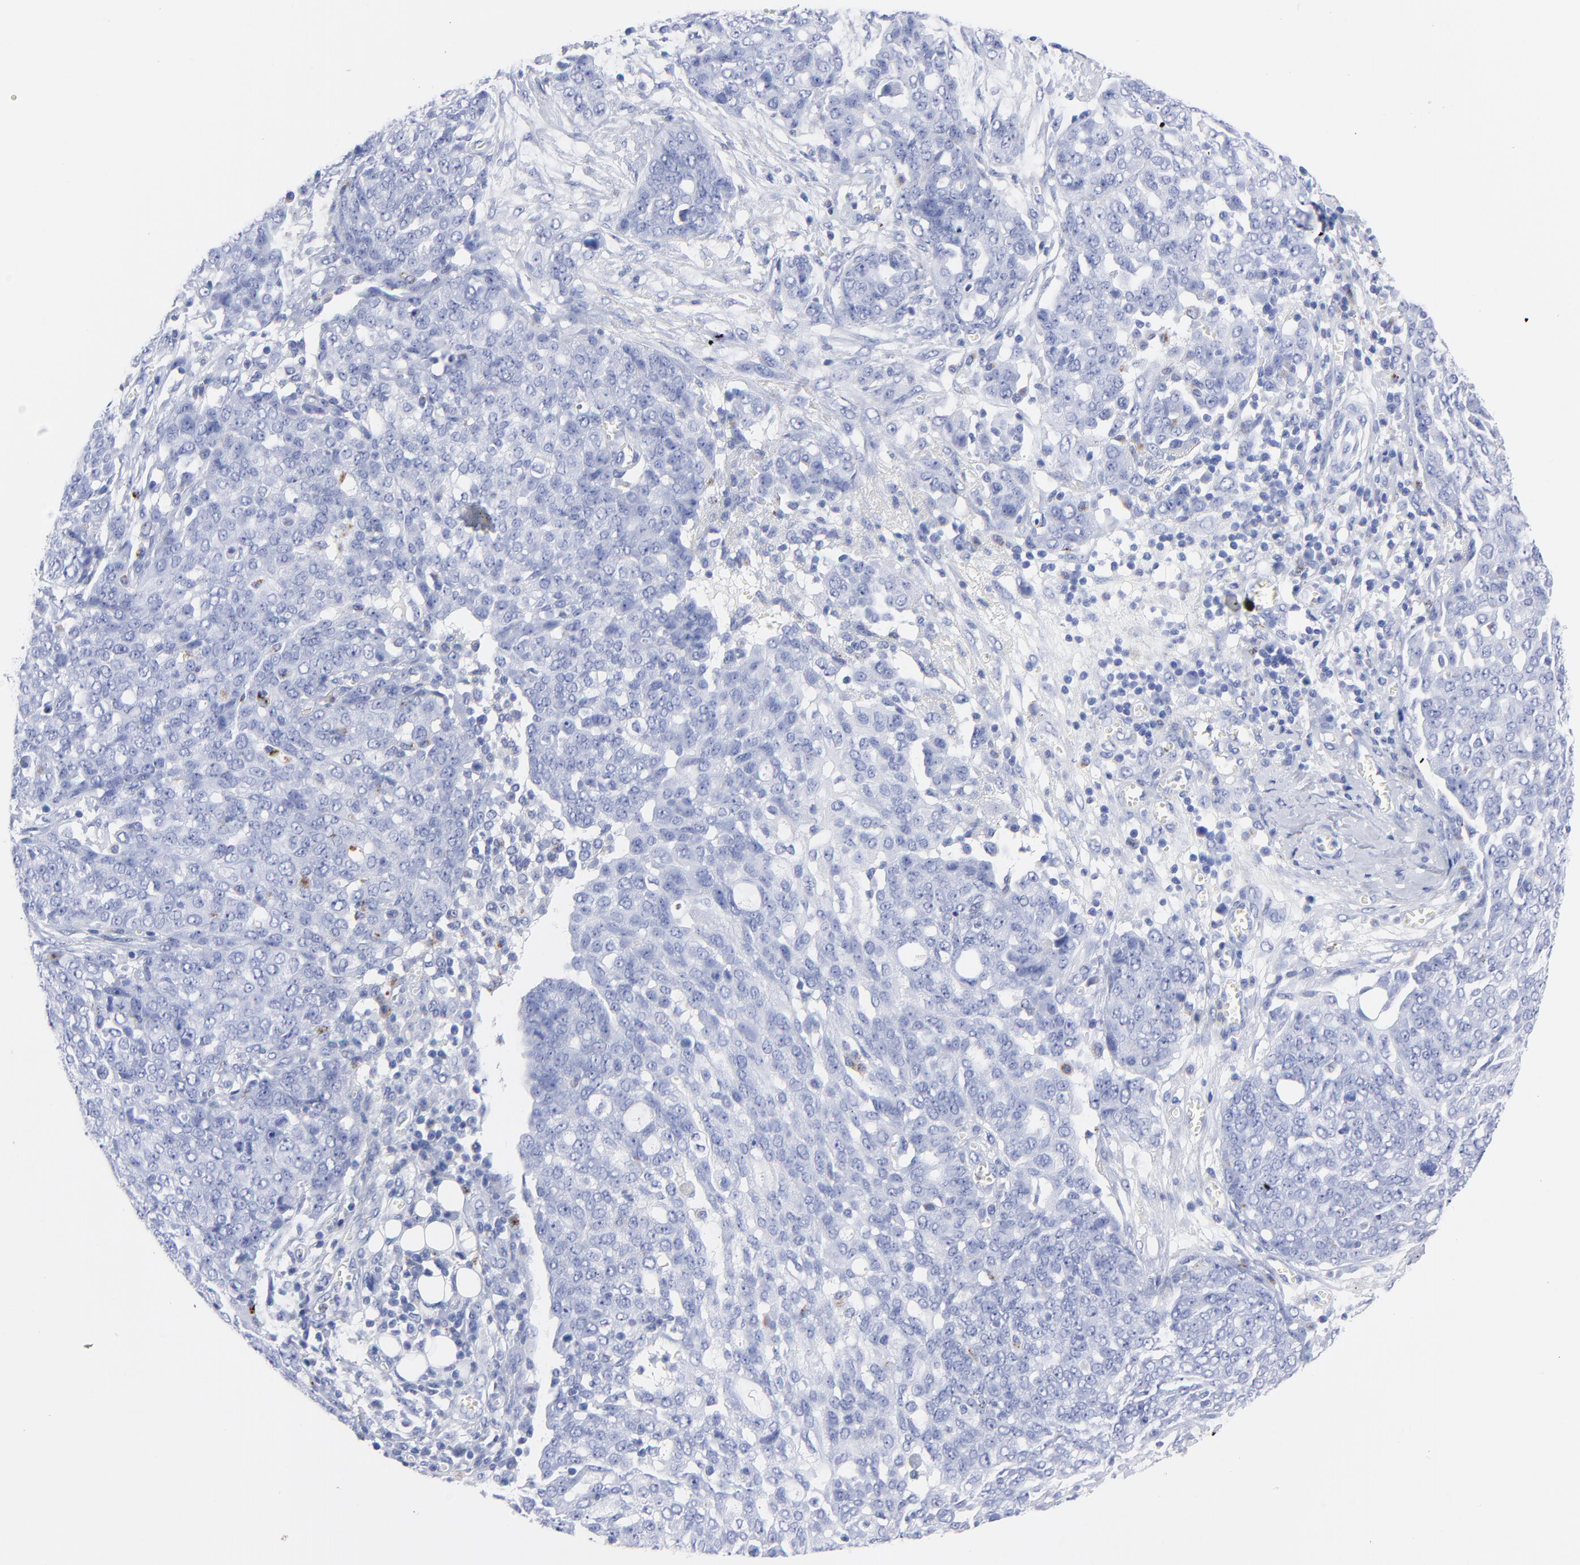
{"staining": {"intensity": "negative", "quantity": "none", "location": "none"}, "tissue": "ovarian cancer", "cell_type": "Tumor cells", "image_type": "cancer", "snomed": [{"axis": "morphology", "description": "Cystadenocarcinoma, serous, NOS"}, {"axis": "topography", "description": "Soft tissue"}, {"axis": "topography", "description": "Ovary"}], "caption": "High magnification brightfield microscopy of ovarian serous cystadenocarcinoma stained with DAB (3,3'-diaminobenzidine) (brown) and counterstained with hematoxylin (blue): tumor cells show no significant positivity.", "gene": "CPVL", "patient": {"sex": "female", "age": 57}}